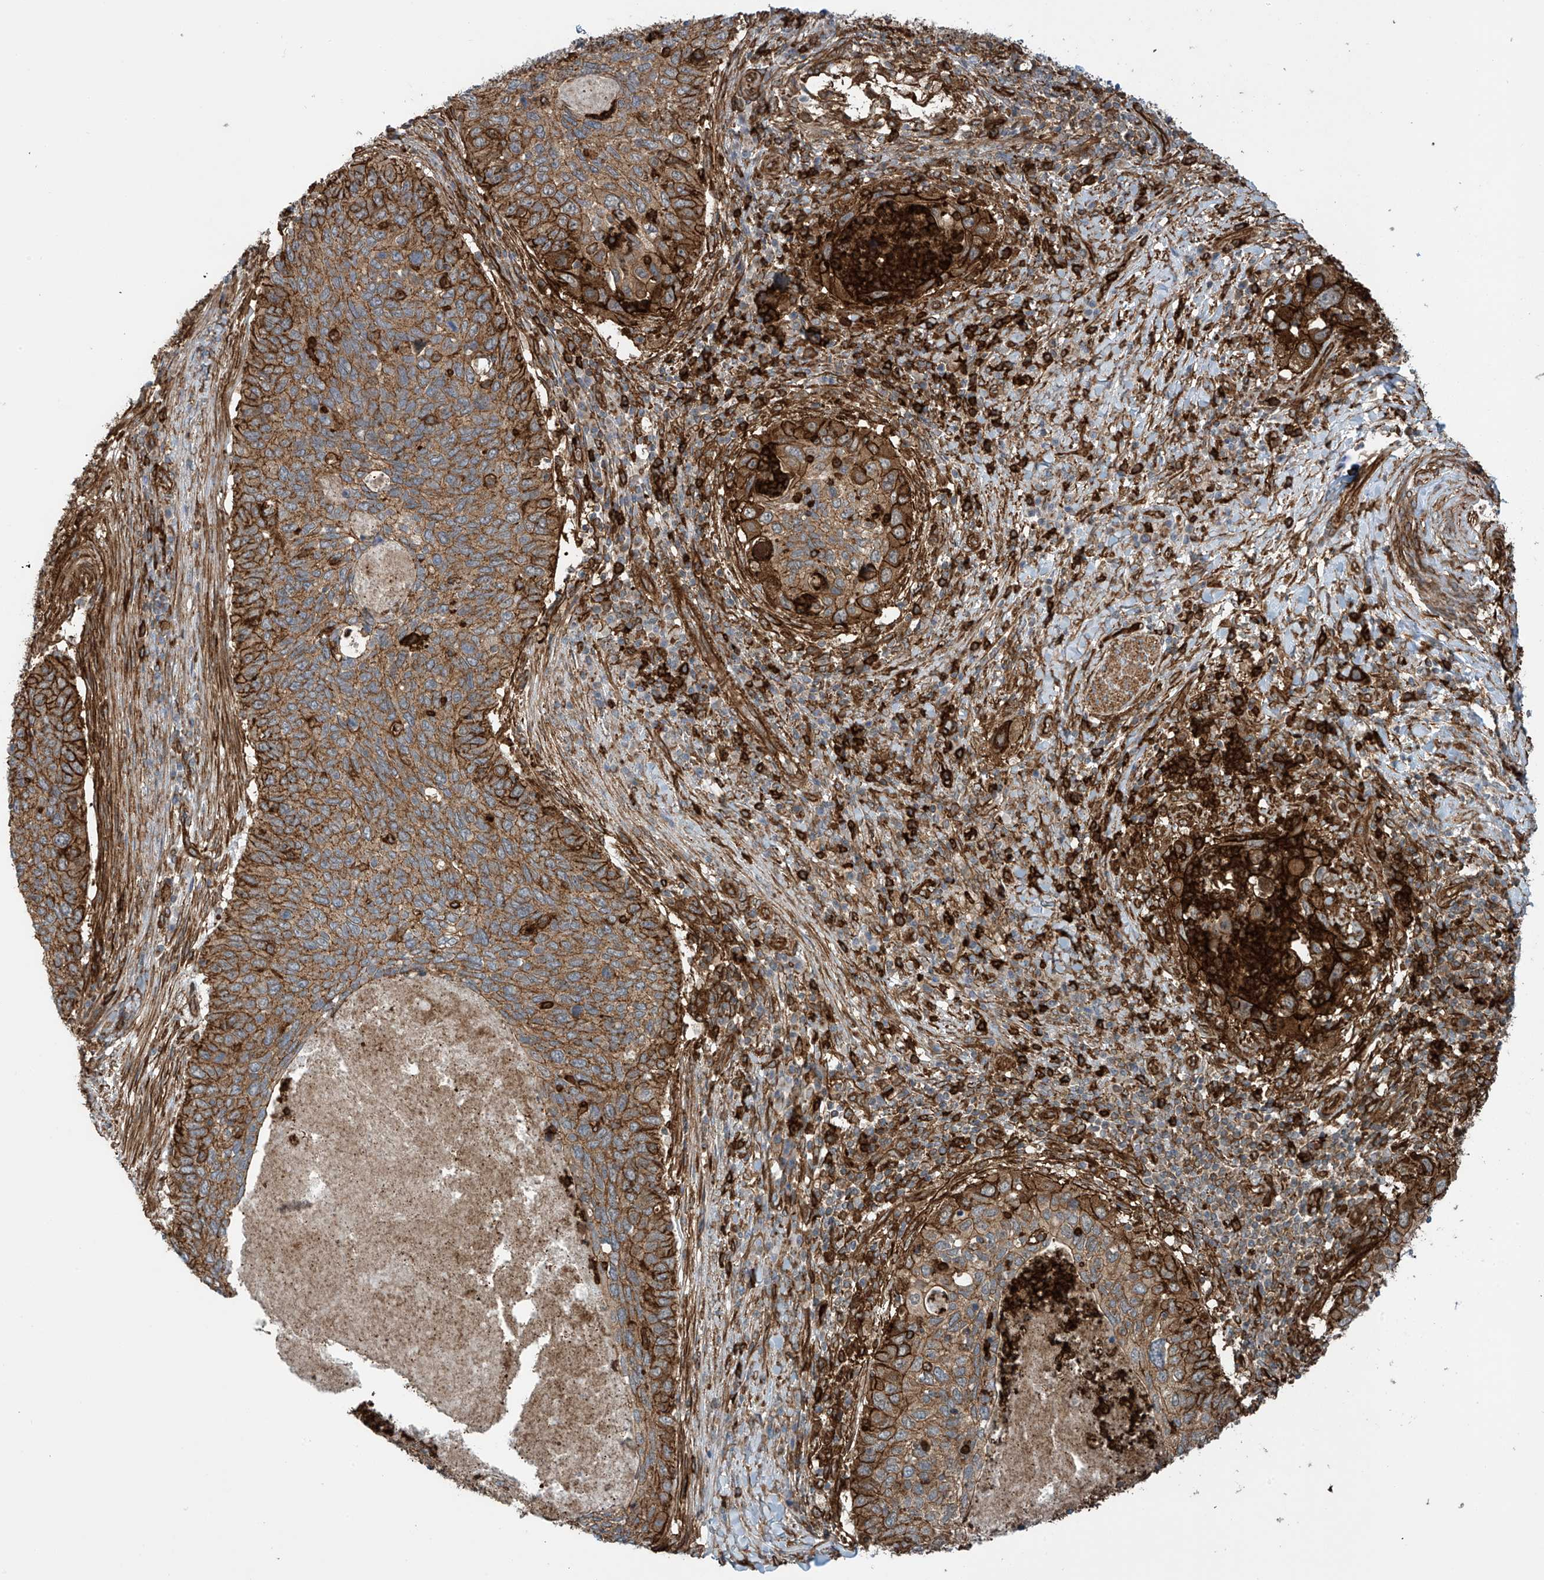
{"staining": {"intensity": "strong", "quantity": ">75%", "location": "cytoplasmic/membranous"}, "tissue": "cervical cancer", "cell_type": "Tumor cells", "image_type": "cancer", "snomed": [{"axis": "morphology", "description": "Squamous cell carcinoma, NOS"}, {"axis": "topography", "description": "Cervix"}], "caption": "Cervical cancer stained with a brown dye displays strong cytoplasmic/membranous positive positivity in about >75% of tumor cells.", "gene": "SLC9A2", "patient": {"sex": "female", "age": 38}}